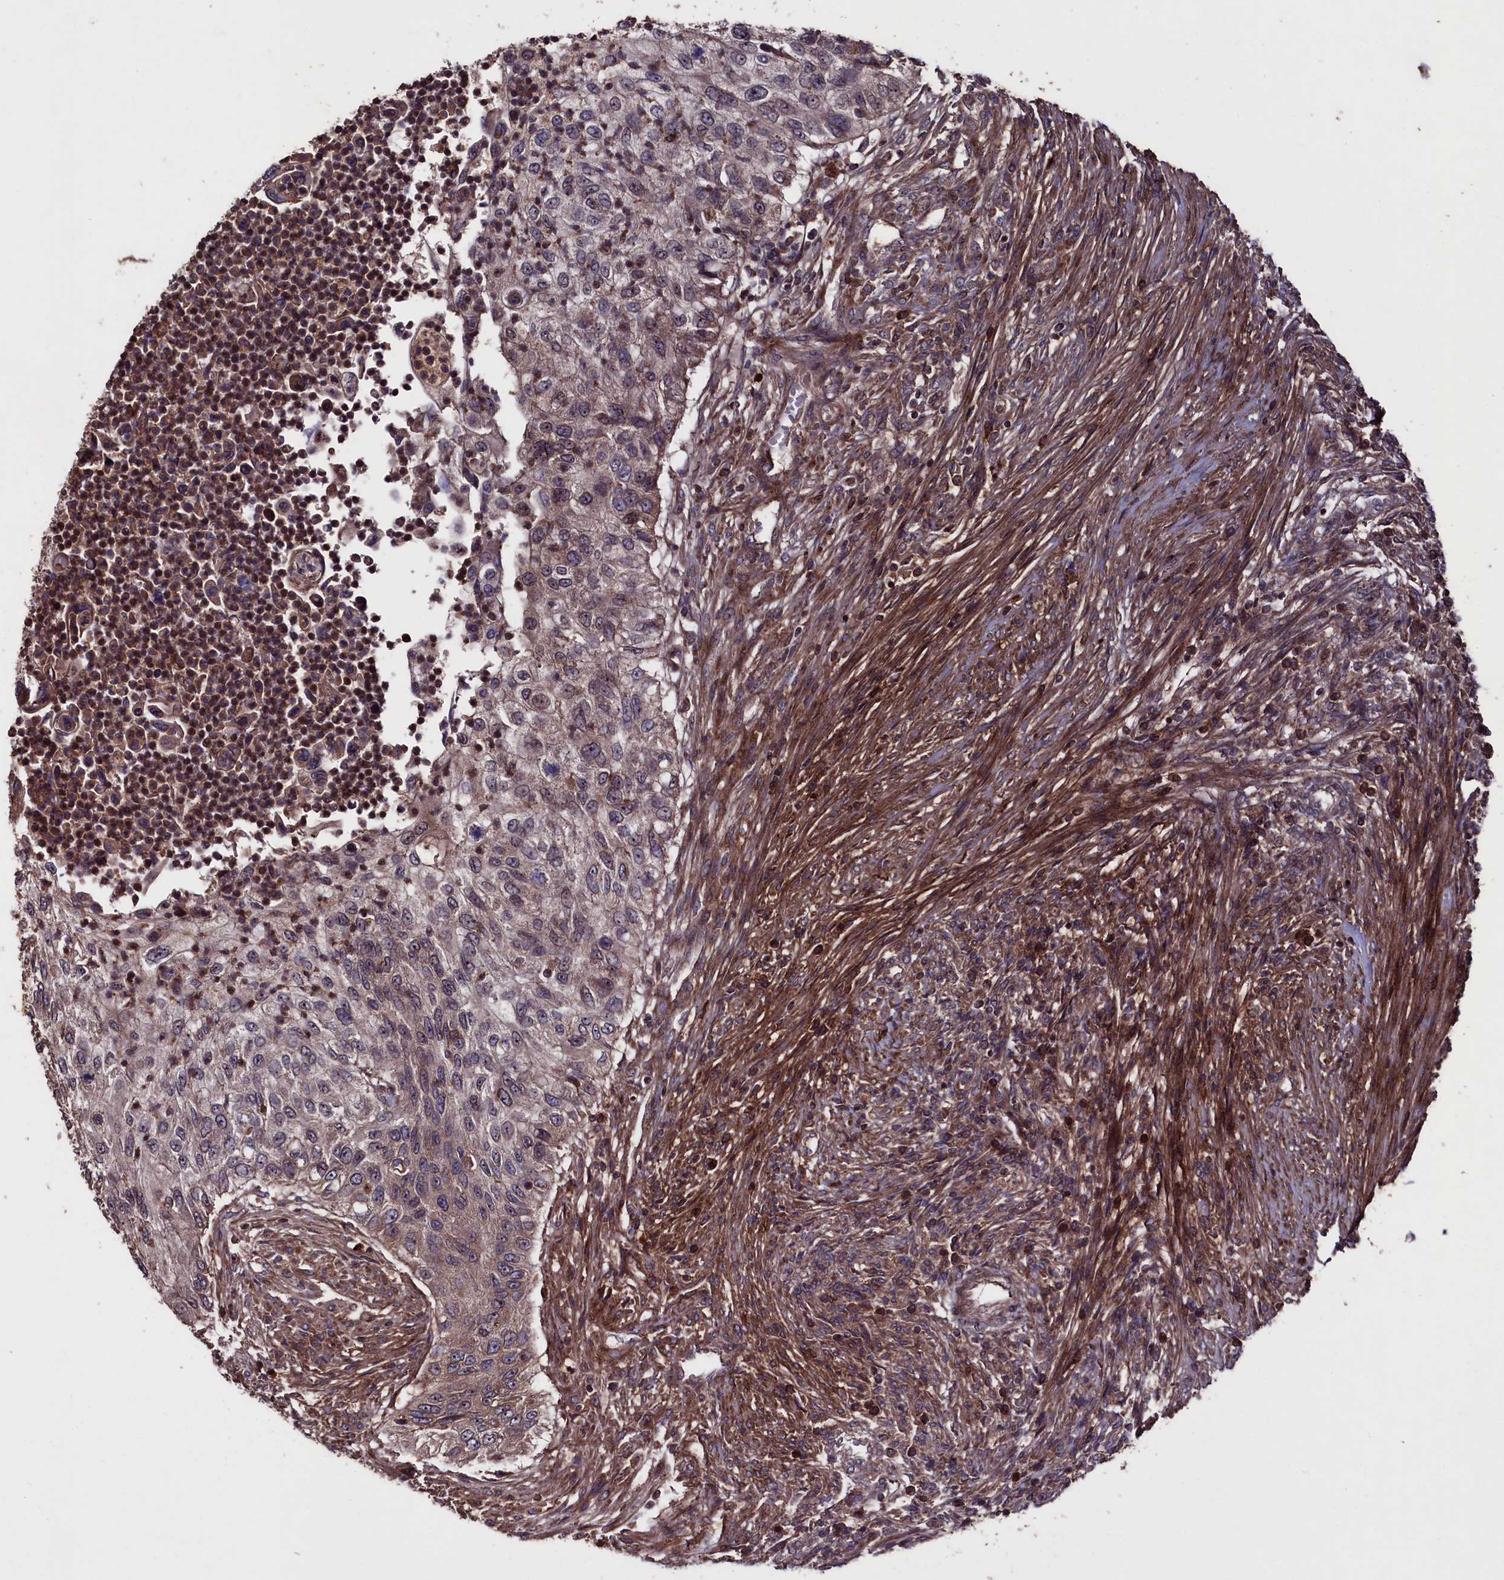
{"staining": {"intensity": "weak", "quantity": "25%-75%", "location": "cytoplasmic/membranous"}, "tissue": "urothelial cancer", "cell_type": "Tumor cells", "image_type": "cancer", "snomed": [{"axis": "morphology", "description": "Urothelial carcinoma, High grade"}, {"axis": "topography", "description": "Urinary bladder"}], "caption": "DAB (3,3'-diaminobenzidine) immunohistochemical staining of high-grade urothelial carcinoma shows weak cytoplasmic/membranous protein staining in approximately 25%-75% of tumor cells.", "gene": "MYO1H", "patient": {"sex": "female", "age": 60}}